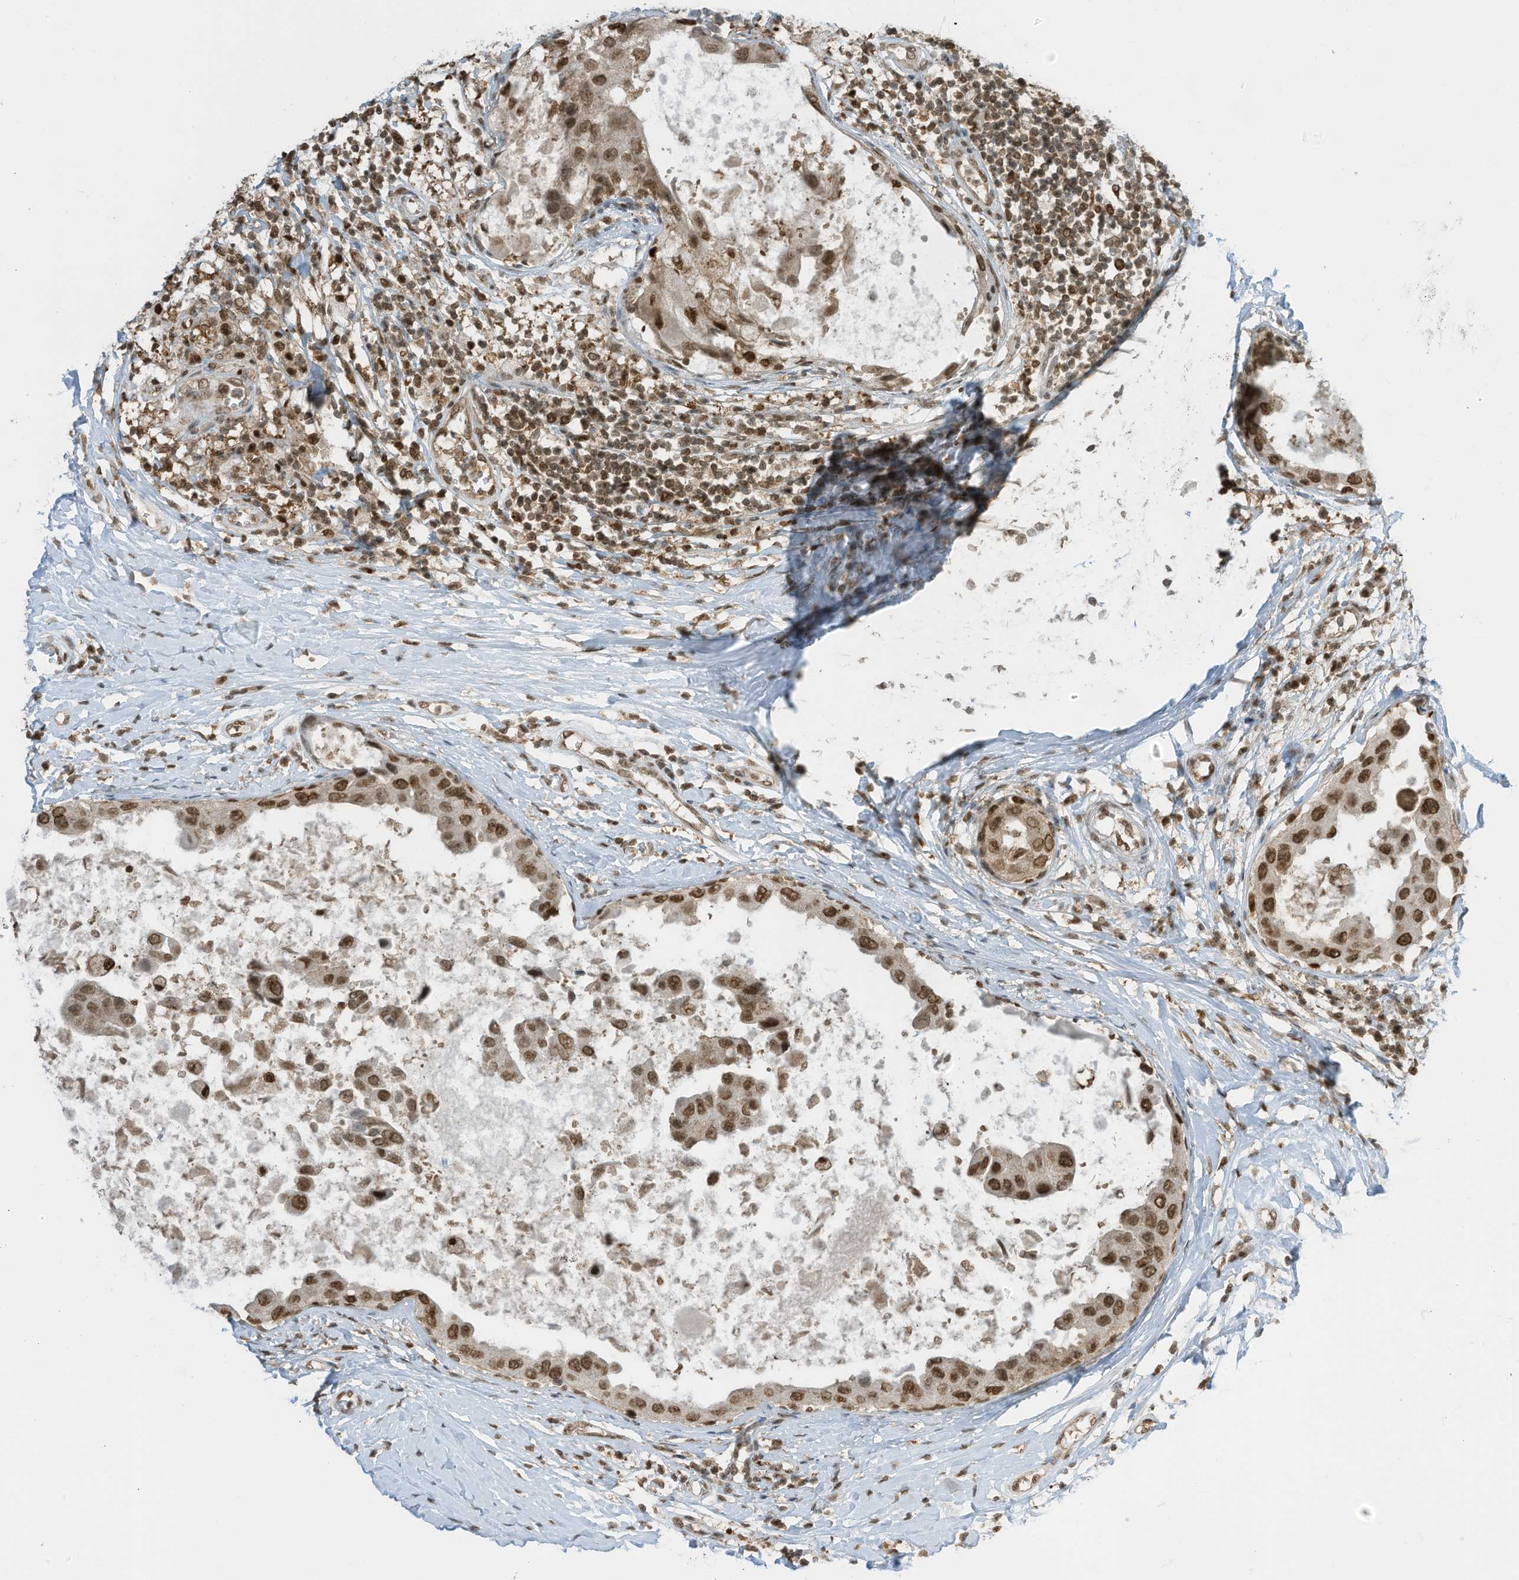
{"staining": {"intensity": "moderate", "quantity": ">75%", "location": "nuclear"}, "tissue": "breast cancer", "cell_type": "Tumor cells", "image_type": "cancer", "snomed": [{"axis": "morphology", "description": "Duct carcinoma"}, {"axis": "topography", "description": "Breast"}], "caption": "Immunohistochemical staining of human invasive ductal carcinoma (breast) reveals moderate nuclear protein staining in about >75% of tumor cells.", "gene": "KPNB1", "patient": {"sex": "female", "age": 27}}